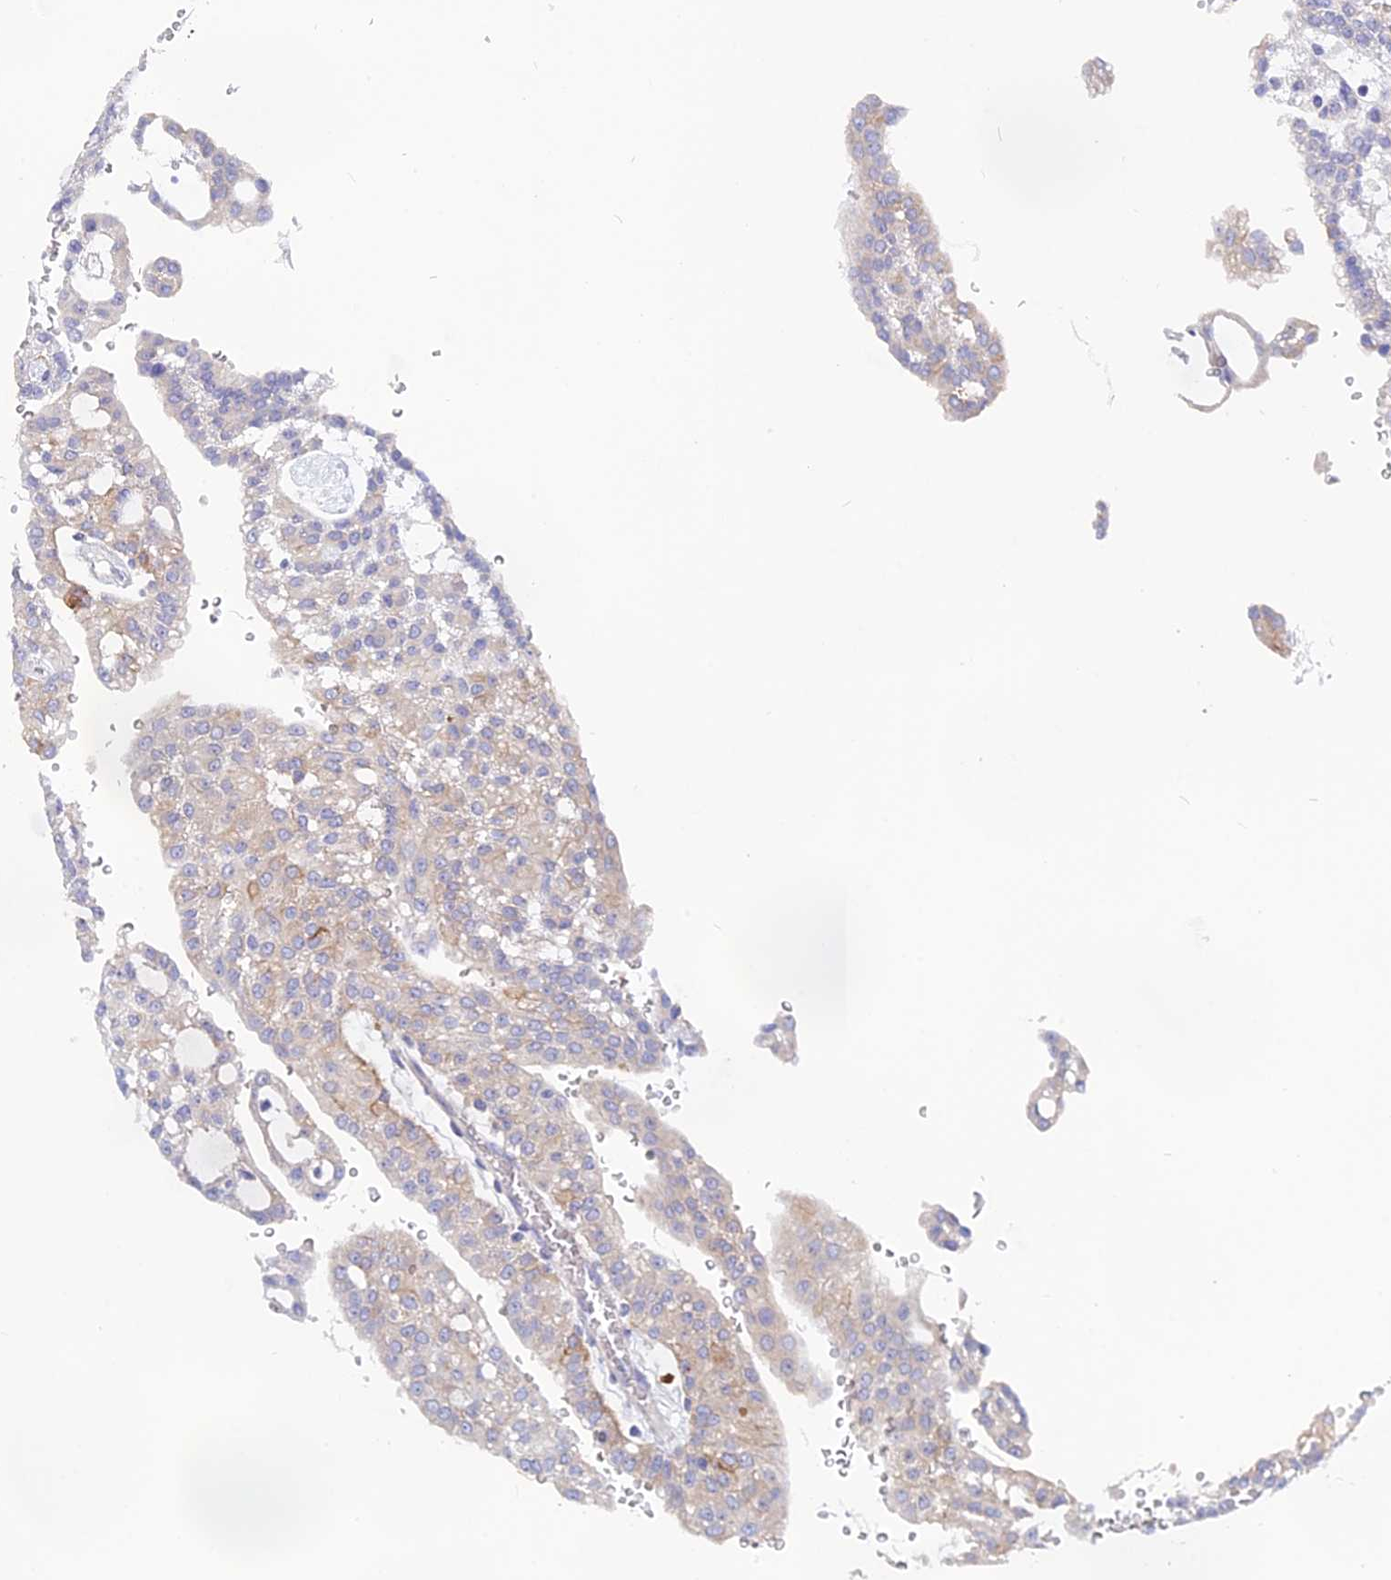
{"staining": {"intensity": "weak", "quantity": "<25%", "location": "cytoplasmic/membranous"}, "tissue": "renal cancer", "cell_type": "Tumor cells", "image_type": "cancer", "snomed": [{"axis": "morphology", "description": "Adenocarcinoma, NOS"}, {"axis": "topography", "description": "Kidney"}], "caption": "Protein analysis of renal cancer shows no significant expression in tumor cells. The staining was performed using DAB to visualize the protein expression in brown, while the nuclei were stained in blue with hematoxylin (Magnification: 20x).", "gene": "TENT4B", "patient": {"sex": "male", "age": 63}}